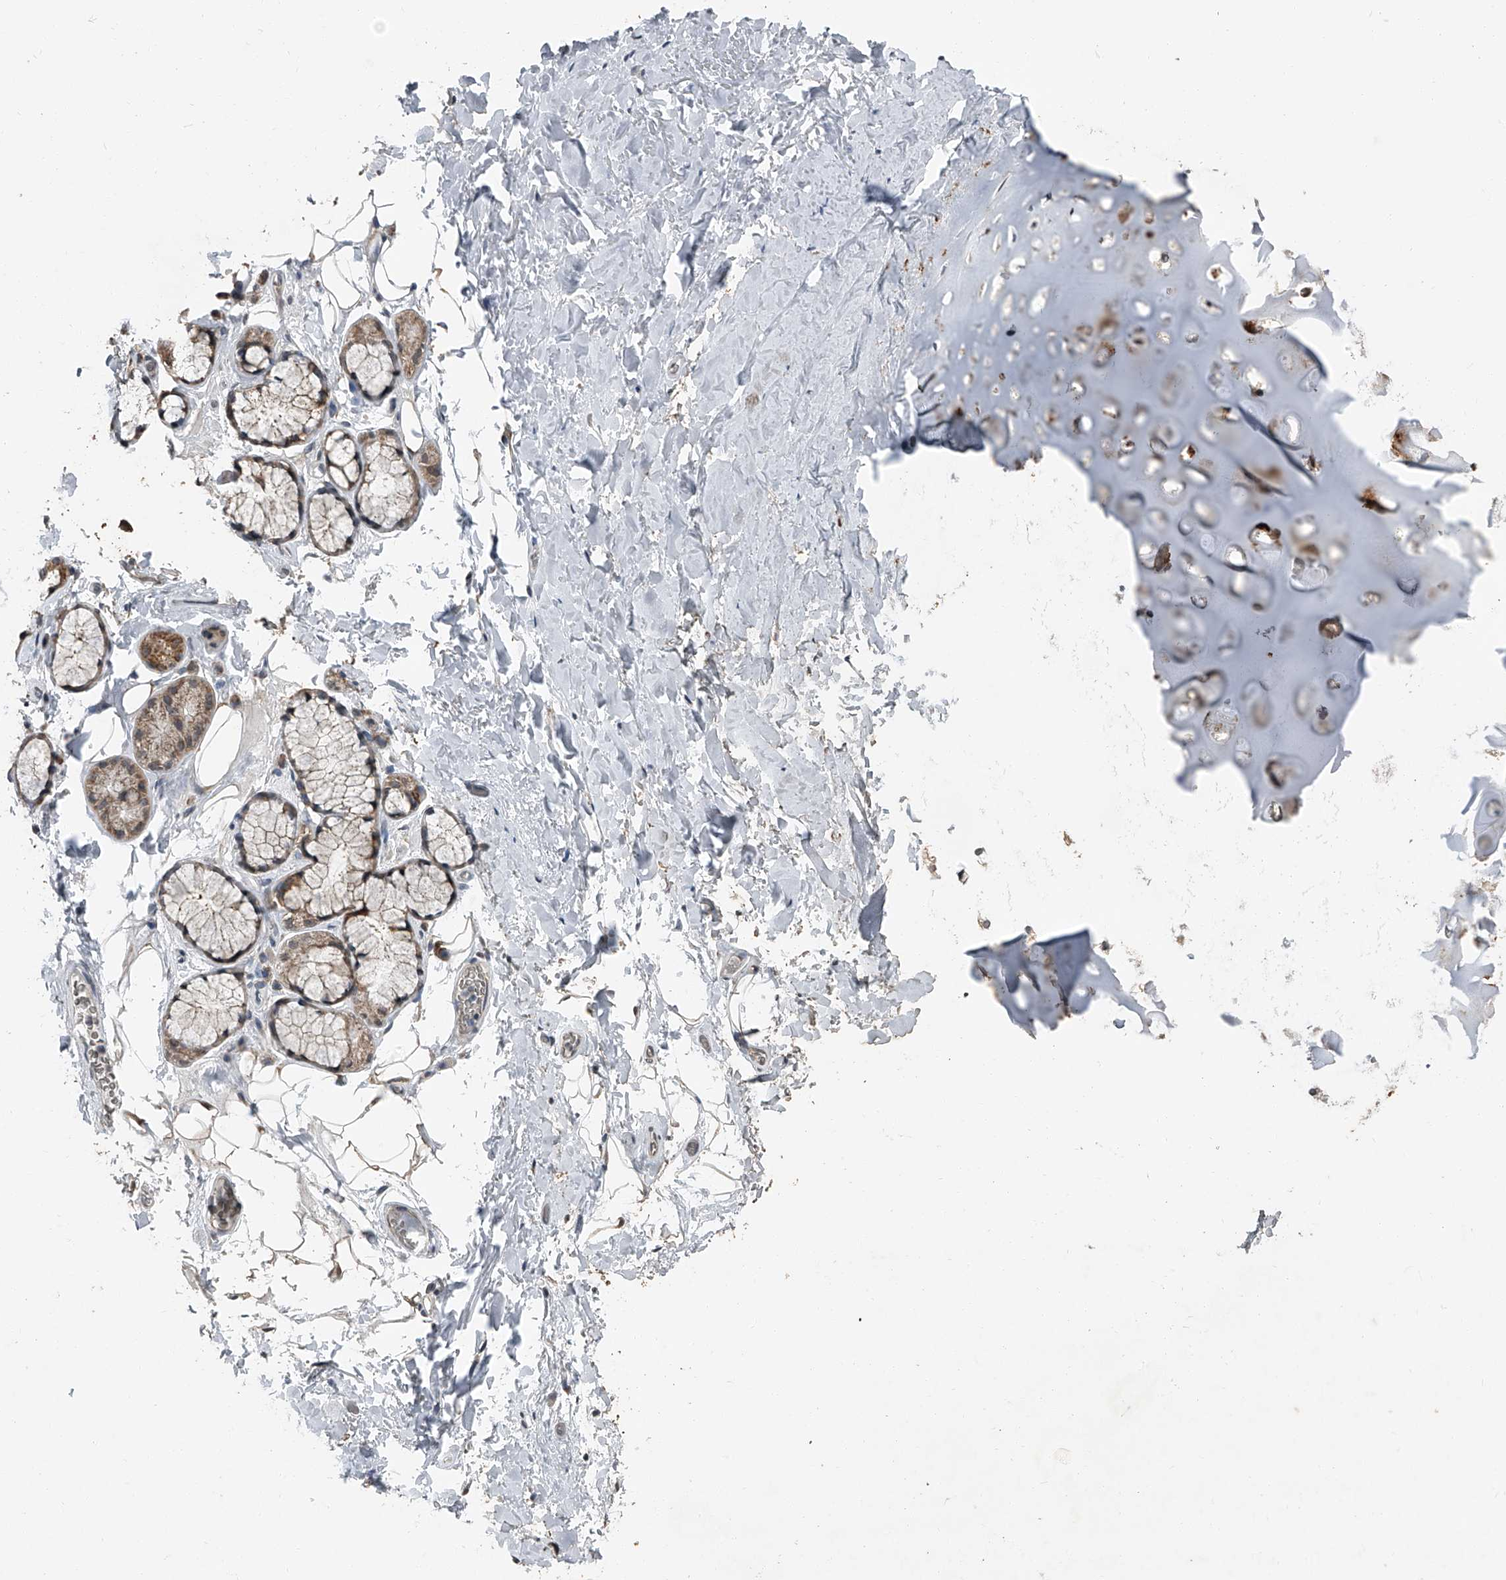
{"staining": {"intensity": "weak", "quantity": ">75%", "location": "cytoplasmic/membranous"}, "tissue": "adipose tissue", "cell_type": "Adipocytes", "image_type": "normal", "snomed": [{"axis": "morphology", "description": "Normal tissue, NOS"}, {"axis": "topography", "description": "Cartilage tissue"}], "caption": "Protein staining by immunohistochemistry shows weak cytoplasmic/membranous positivity in about >75% of adipocytes in benign adipose tissue.", "gene": "CHRNA7", "patient": {"sex": "female", "age": 63}}